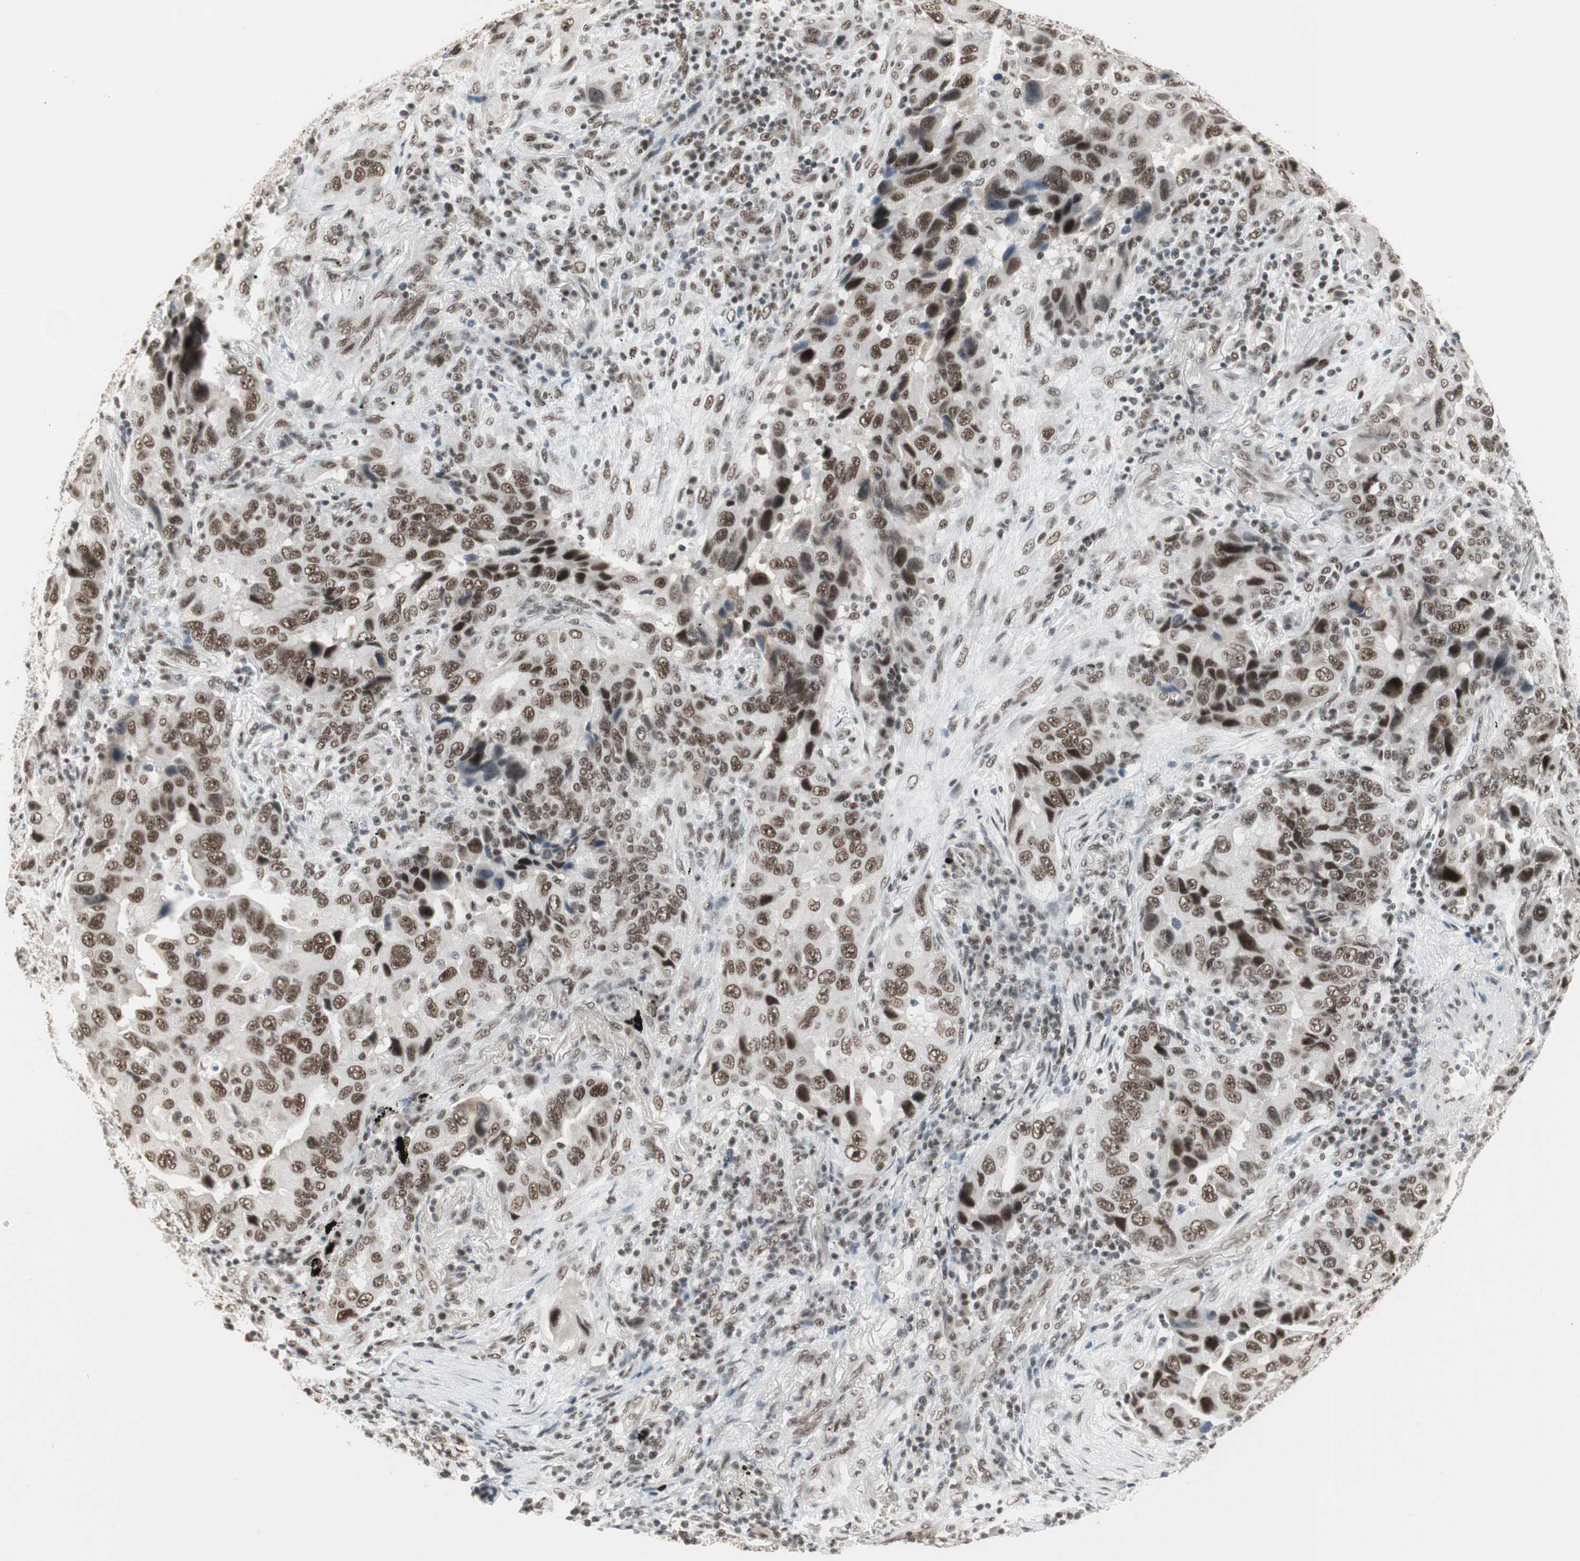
{"staining": {"intensity": "strong", "quantity": ">75%", "location": "nuclear"}, "tissue": "lung cancer", "cell_type": "Tumor cells", "image_type": "cancer", "snomed": [{"axis": "morphology", "description": "Adenocarcinoma, NOS"}, {"axis": "topography", "description": "Lung"}], "caption": "A brown stain shows strong nuclear expression of a protein in lung cancer (adenocarcinoma) tumor cells.", "gene": "RTF1", "patient": {"sex": "female", "age": 65}}